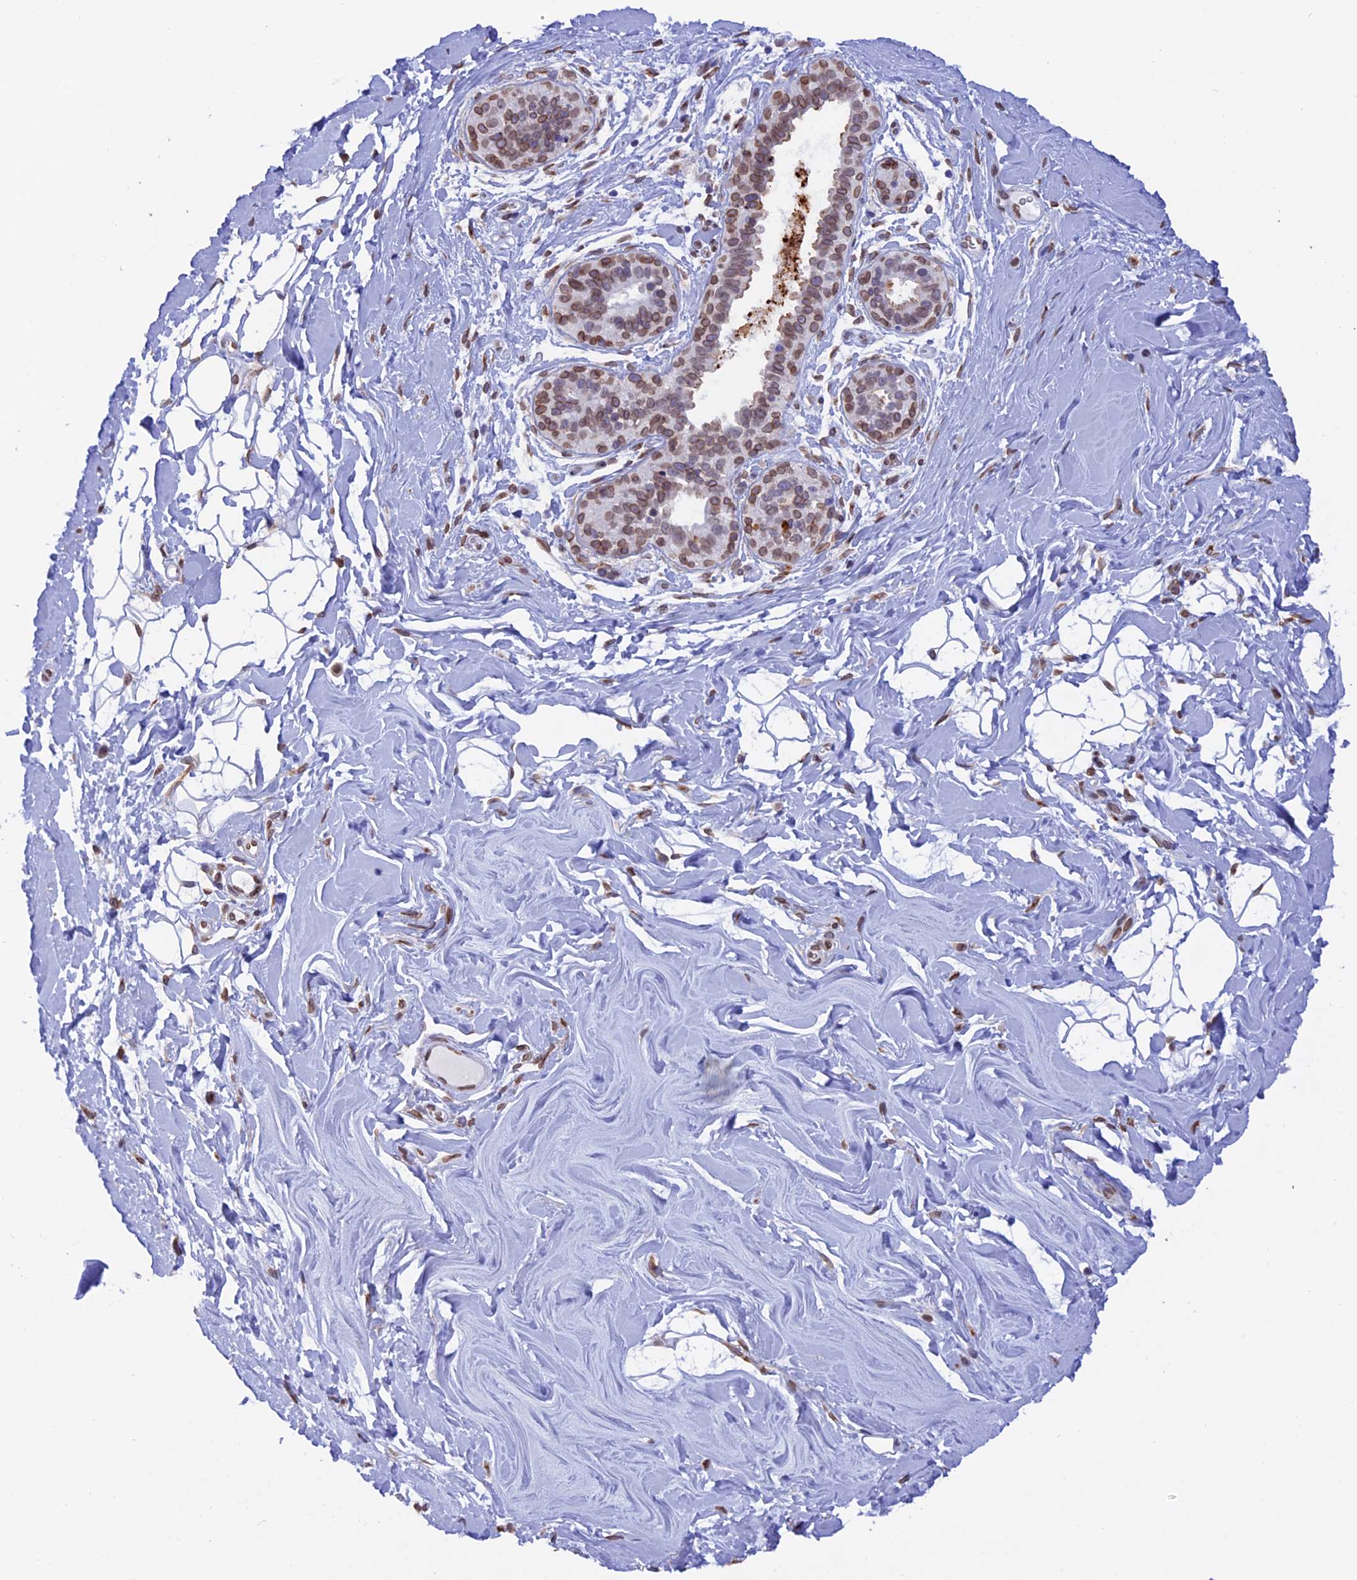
{"staining": {"intensity": "moderate", "quantity": "25%-75%", "location": "nuclear"}, "tissue": "adipose tissue", "cell_type": "Adipocytes", "image_type": "normal", "snomed": [{"axis": "morphology", "description": "Normal tissue, NOS"}, {"axis": "topography", "description": "Breast"}], "caption": "Protein analysis of normal adipose tissue exhibits moderate nuclear positivity in approximately 25%-75% of adipocytes.", "gene": "TMPRSS7", "patient": {"sex": "female", "age": 26}}